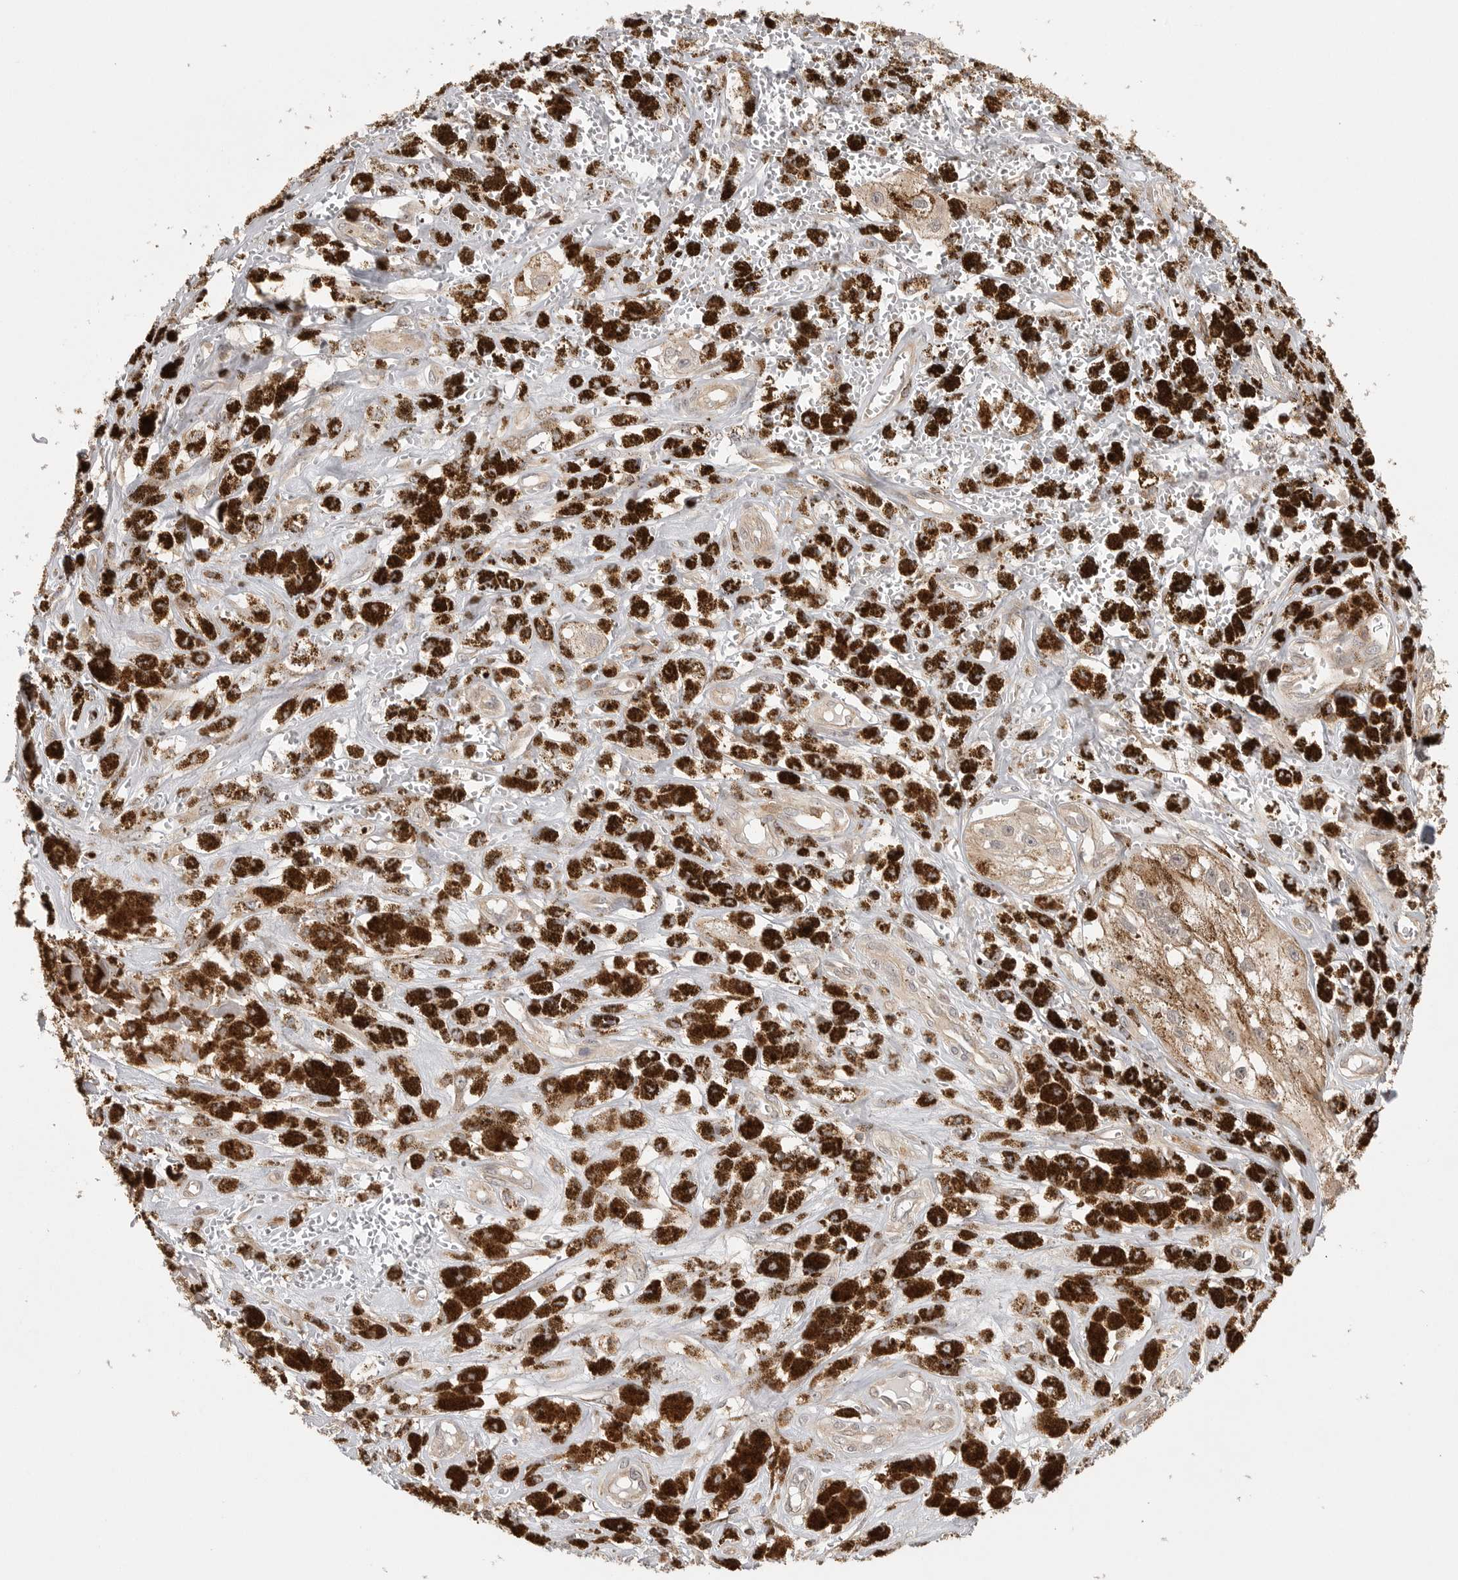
{"staining": {"intensity": "moderate", "quantity": ">75%", "location": "cytoplasmic/membranous"}, "tissue": "melanoma", "cell_type": "Tumor cells", "image_type": "cancer", "snomed": [{"axis": "morphology", "description": "Malignant melanoma, NOS"}, {"axis": "topography", "description": "Skin"}], "caption": "IHC photomicrograph of neoplastic tissue: malignant melanoma stained using IHC demonstrates medium levels of moderate protein expression localized specifically in the cytoplasmic/membranous of tumor cells, appearing as a cytoplasmic/membranous brown color.", "gene": "DBNL", "patient": {"sex": "male", "age": 88}}